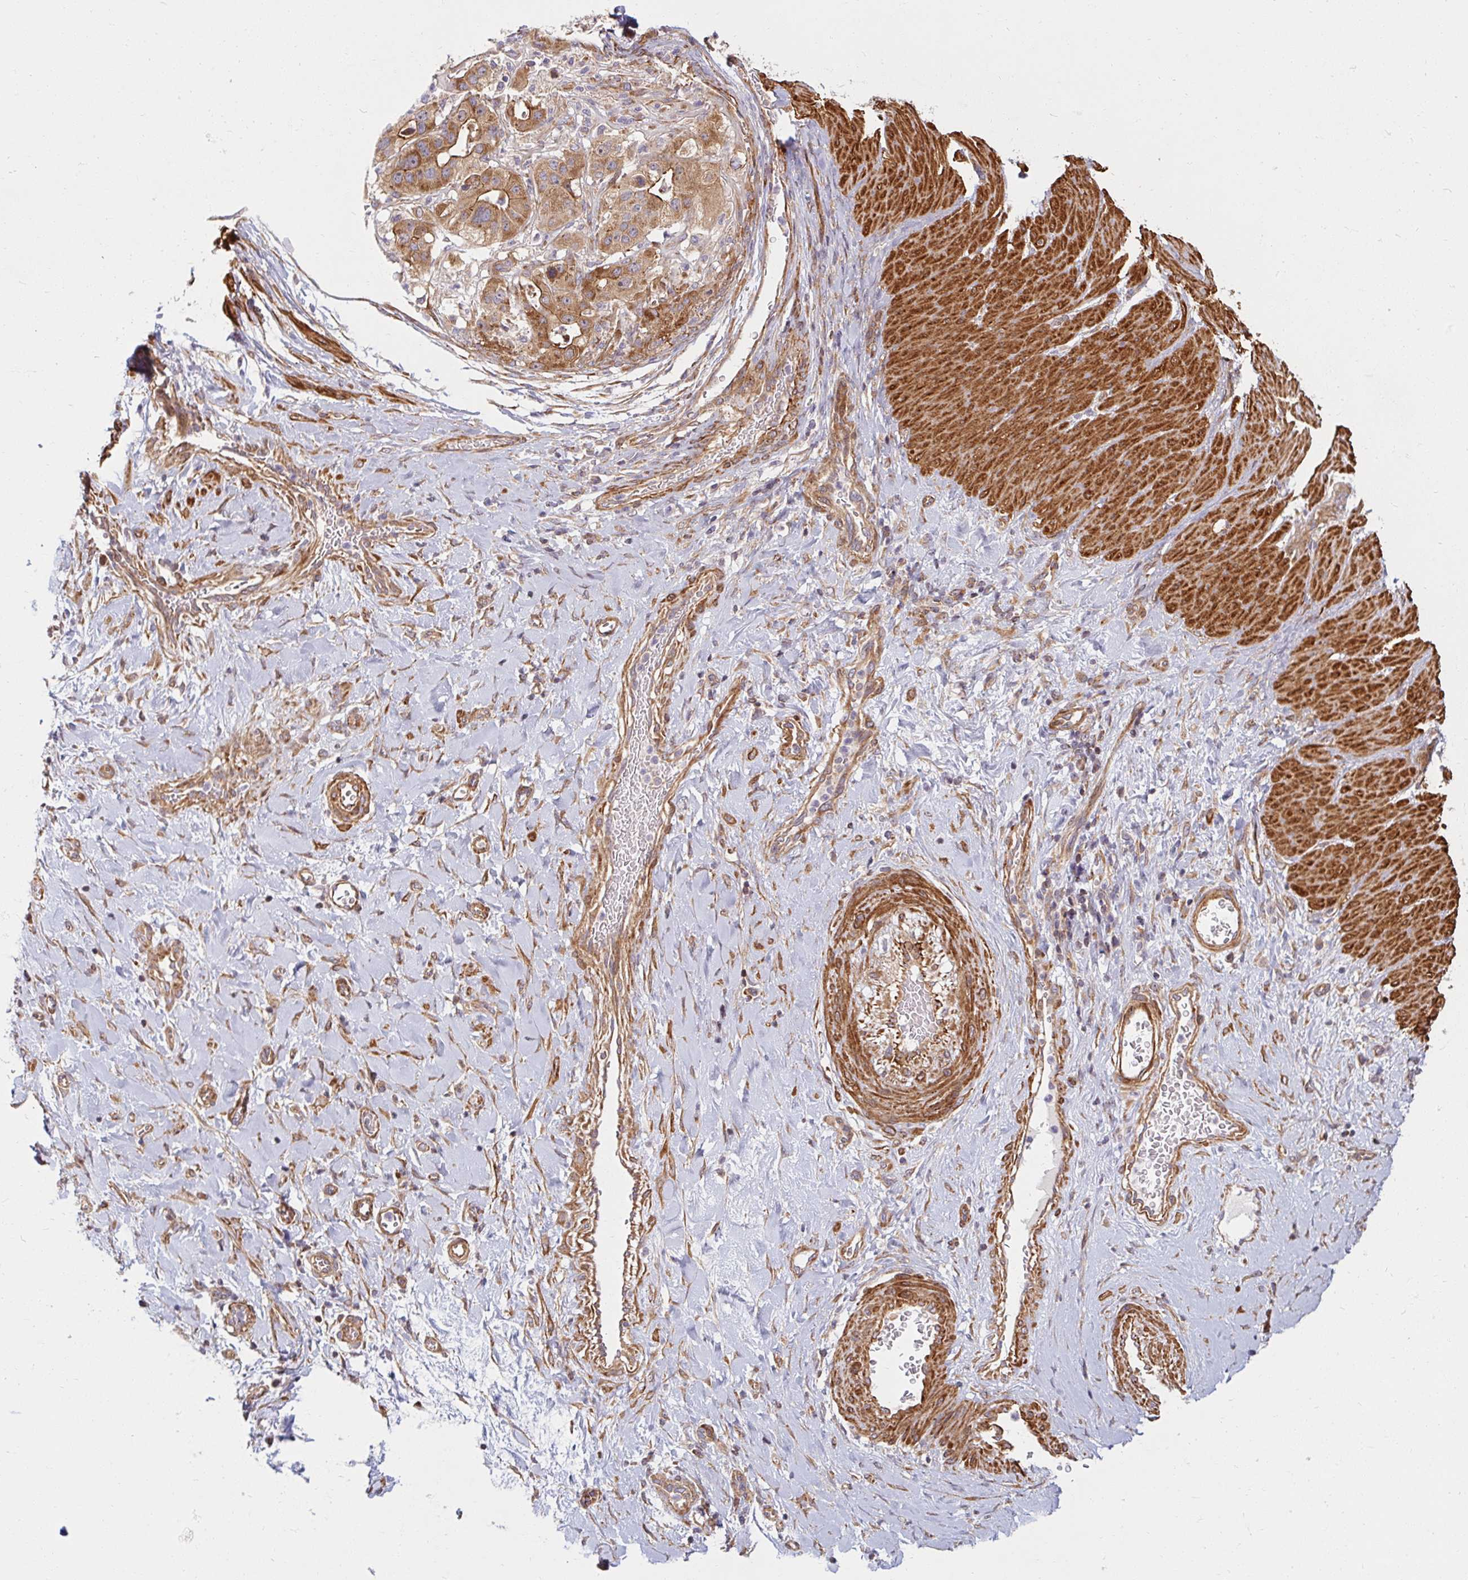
{"staining": {"intensity": "moderate", "quantity": ">75%", "location": "cytoplasmic/membranous"}, "tissue": "stomach cancer", "cell_type": "Tumor cells", "image_type": "cancer", "snomed": [{"axis": "morphology", "description": "Adenocarcinoma, NOS"}, {"axis": "topography", "description": "Stomach"}], "caption": "Brown immunohistochemical staining in human stomach cancer shows moderate cytoplasmic/membranous positivity in about >75% of tumor cells.", "gene": "BTF3", "patient": {"sex": "male", "age": 48}}